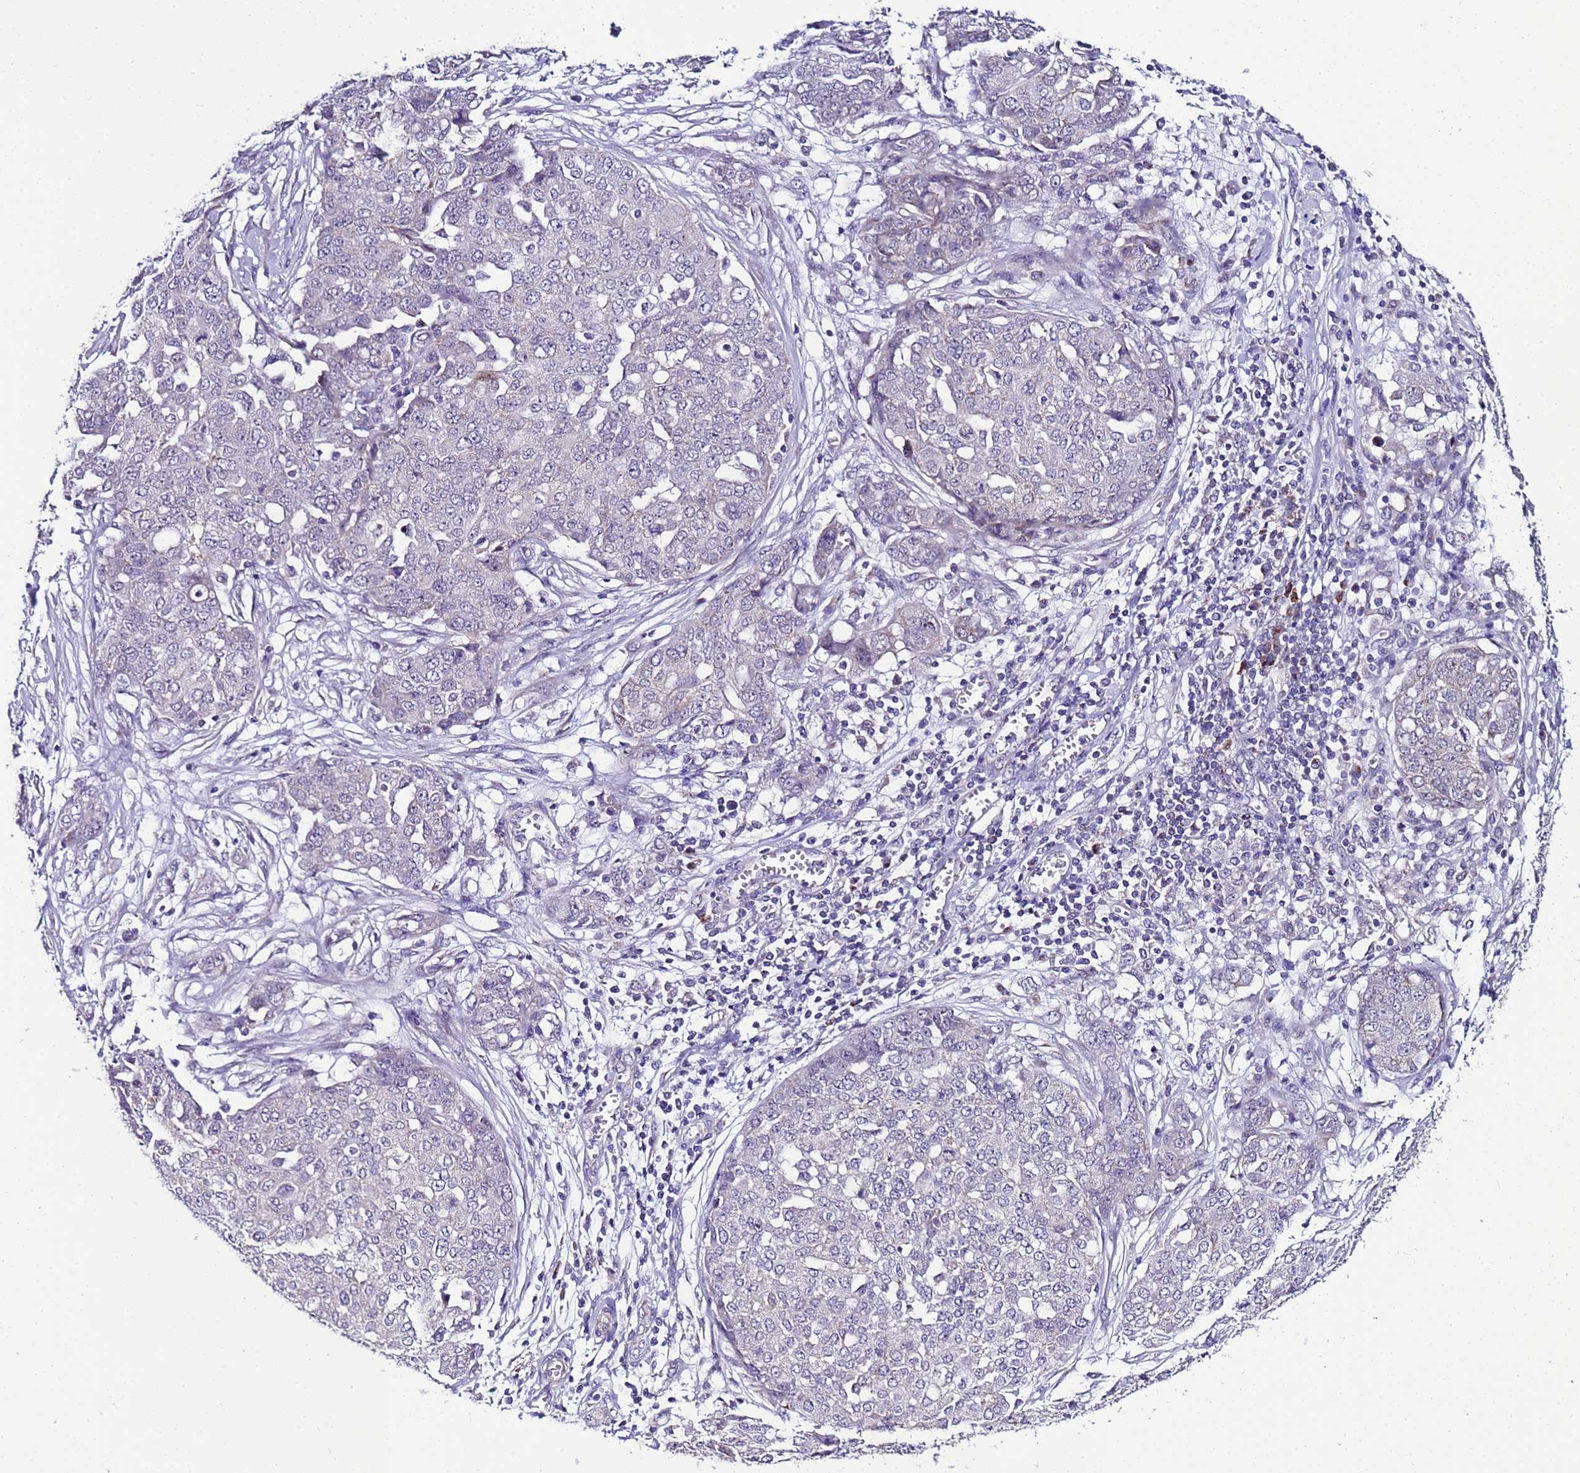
{"staining": {"intensity": "negative", "quantity": "none", "location": "none"}, "tissue": "ovarian cancer", "cell_type": "Tumor cells", "image_type": "cancer", "snomed": [{"axis": "morphology", "description": "Cystadenocarcinoma, serous, NOS"}, {"axis": "topography", "description": "Soft tissue"}, {"axis": "topography", "description": "Ovary"}], "caption": "IHC photomicrograph of neoplastic tissue: human ovarian cancer stained with DAB shows no significant protein positivity in tumor cells.", "gene": "DPH6", "patient": {"sex": "female", "age": 57}}